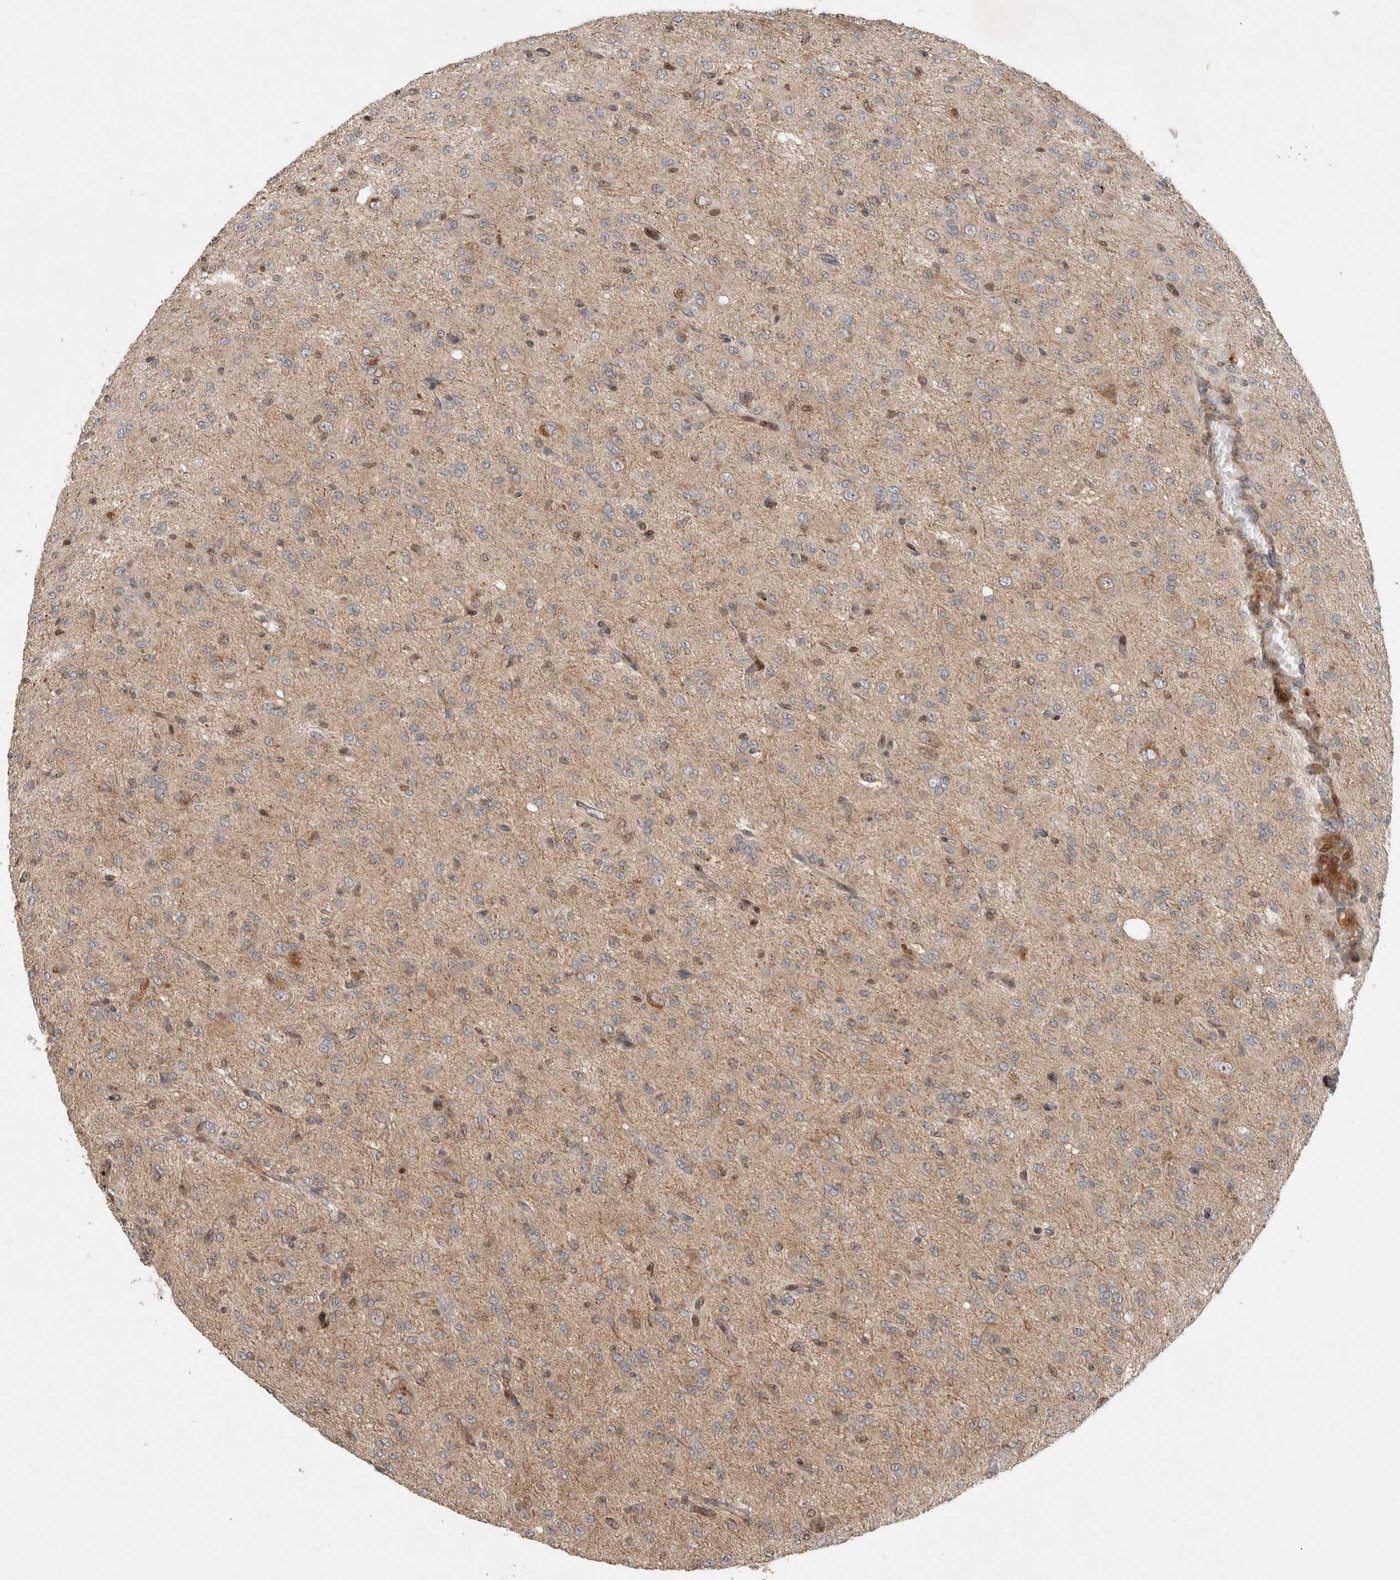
{"staining": {"intensity": "negative", "quantity": "none", "location": "none"}, "tissue": "glioma", "cell_type": "Tumor cells", "image_type": "cancer", "snomed": [{"axis": "morphology", "description": "Glioma, malignant, High grade"}, {"axis": "topography", "description": "Brain"}], "caption": "IHC photomicrograph of human malignant glioma (high-grade) stained for a protein (brown), which exhibits no expression in tumor cells. (Brightfield microscopy of DAB immunohistochemistry at high magnification).", "gene": "INSRR", "patient": {"sex": "female", "age": 59}}